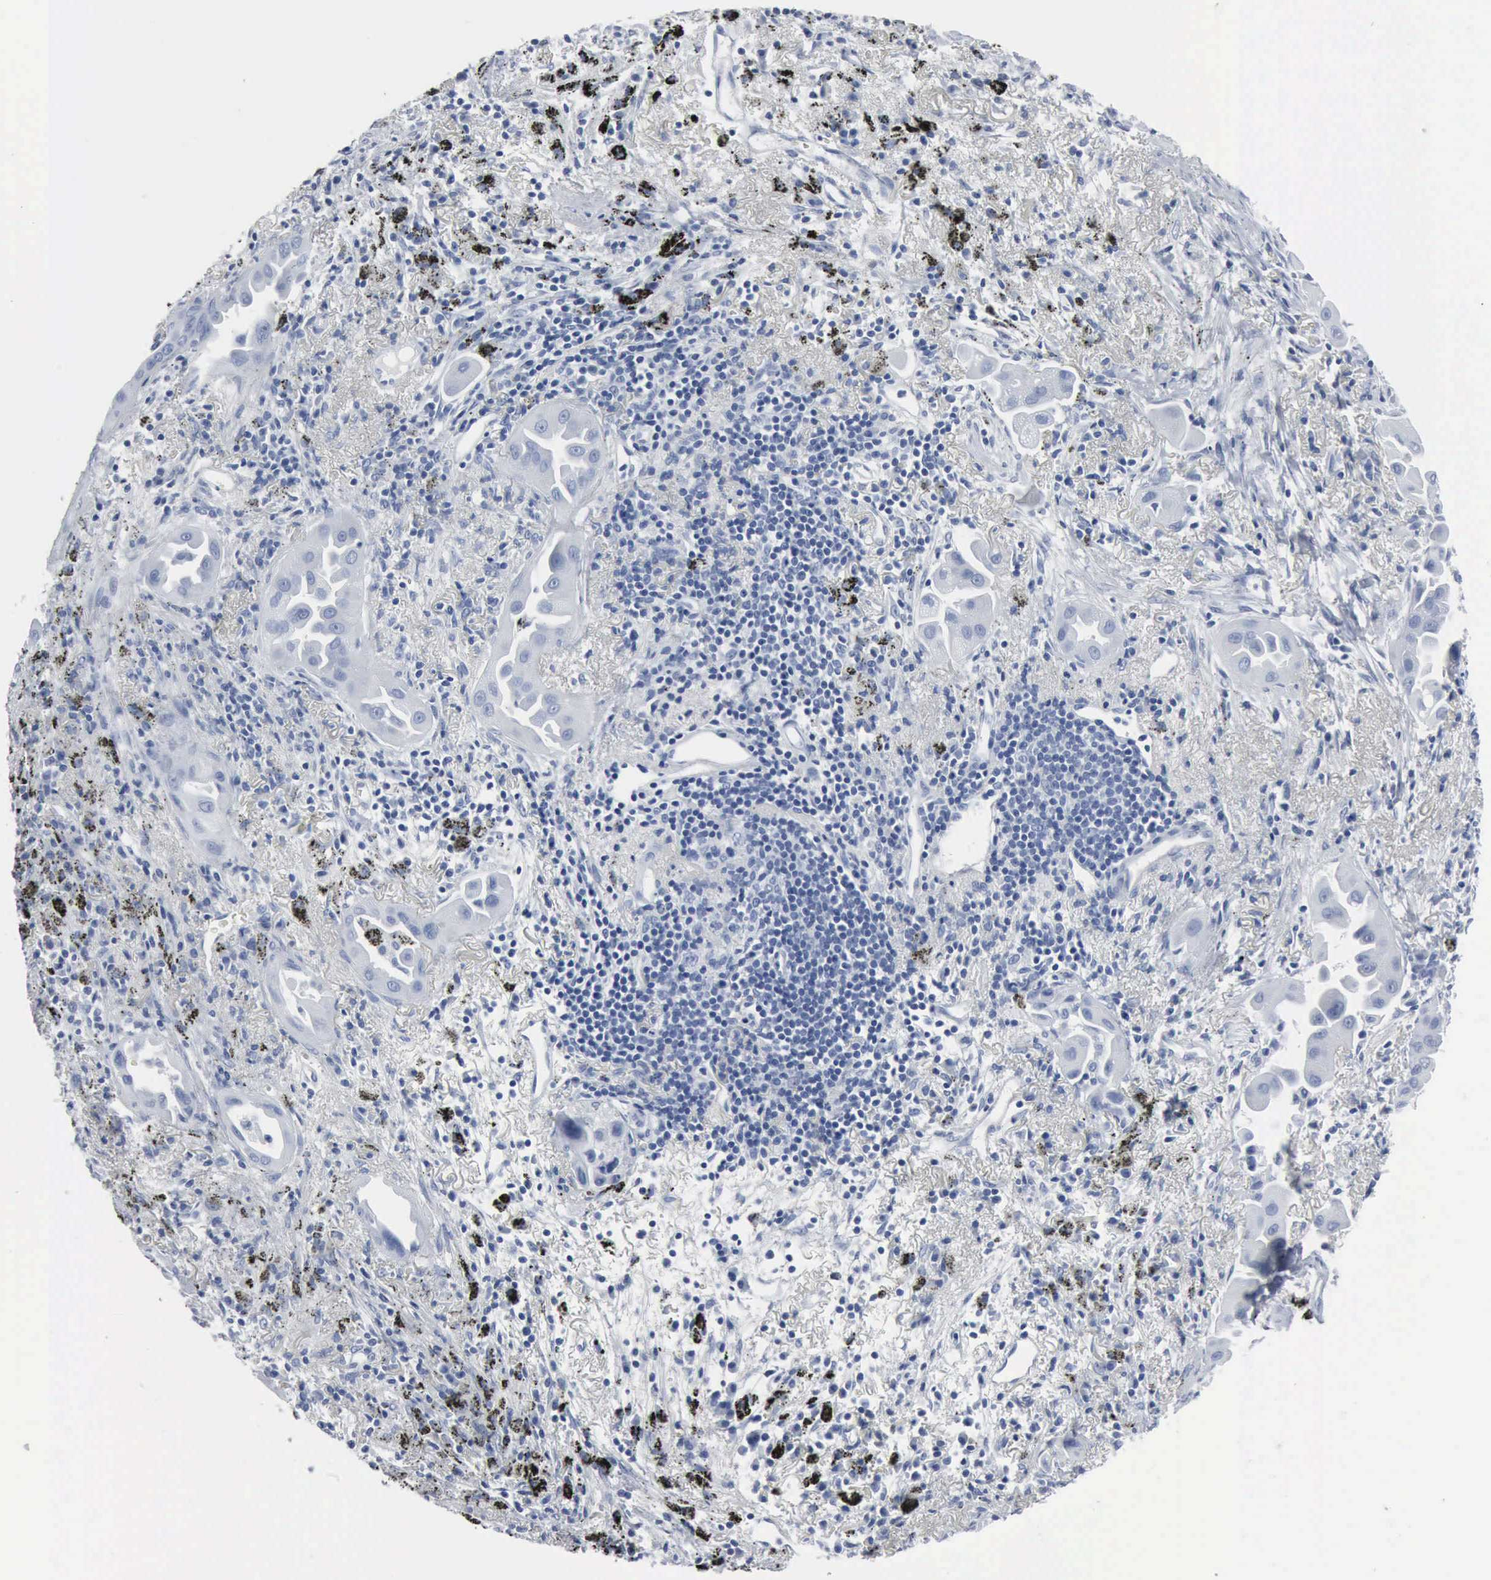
{"staining": {"intensity": "negative", "quantity": "none", "location": "none"}, "tissue": "lung cancer", "cell_type": "Tumor cells", "image_type": "cancer", "snomed": [{"axis": "morphology", "description": "Adenocarcinoma, NOS"}, {"axis": "topography", "description": "Lung"}], "caption": "This micrograph is of lung adenocarcinoma stained with immunohistochemistry (IHC) to label a protein in brown with the nuclei are counter-stained blue. There is no expression in tumor cells.", "gene": "DMD", "patient": {"sex": "male", "age": 68}}